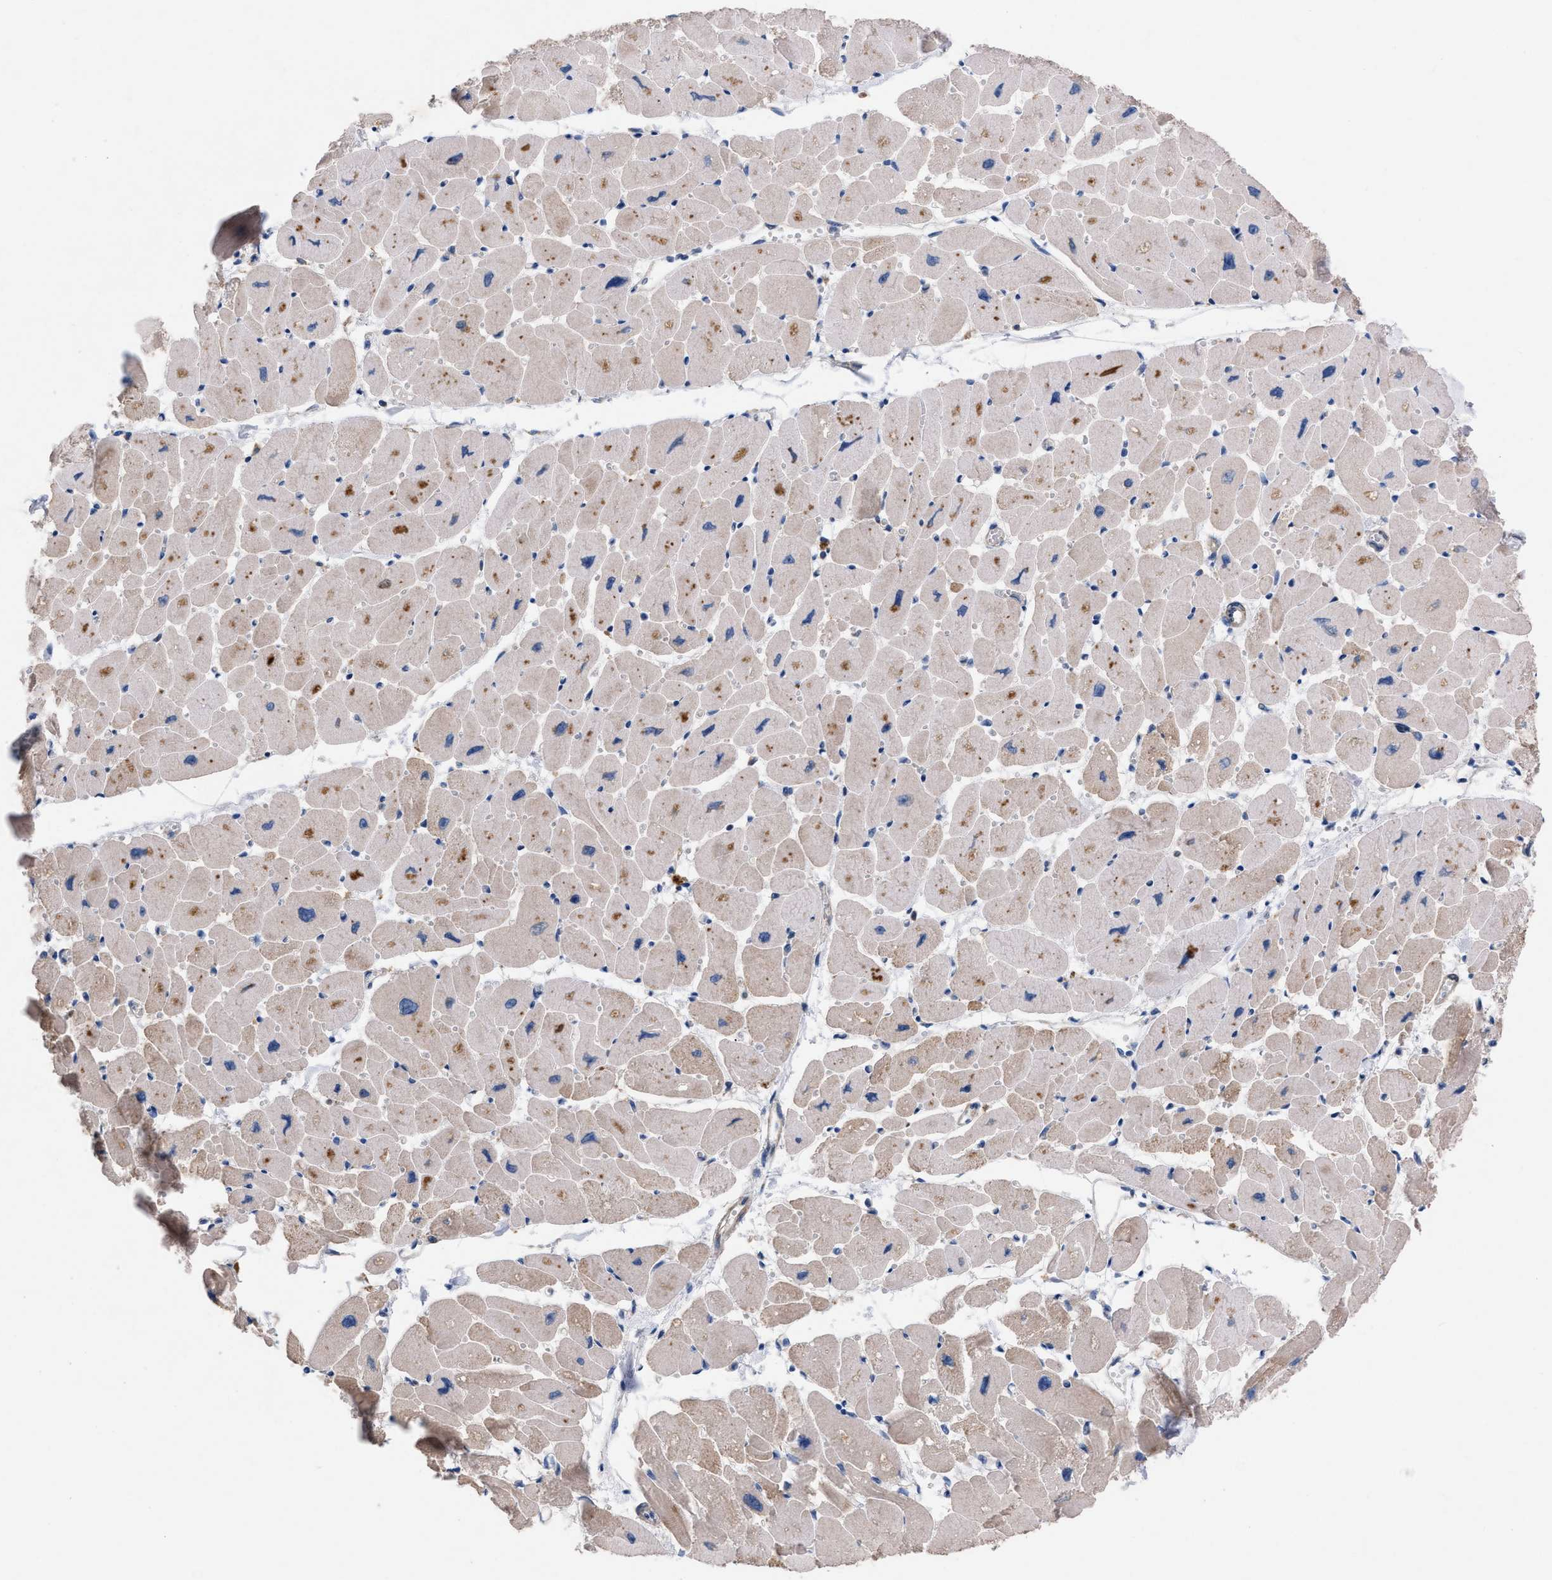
{"staining": {"intensity": "moderate", "quantity": "25%-75%", "location": "cytoplasmic/membranous"}, "tissue": "heart muscle", "cell_type": "Cardiomyocytes", "image_type": "normal", "snomed": [{"axis": "morphology", "description": "Normal tissue, NOS"}, {"axis": "topography", "description": "Heart"}], "caption": "Moderate cytoplasmic/membranous protein staining is present in approximately 25%-75% of cardiomyocytes in heart muscle. (DAB (3,3'-diaminobenzidine) = brown stain, brightfield microscopy at high magnification).", "gene": "TMEM131", "patient": {"sex": "female", "age": 54}}